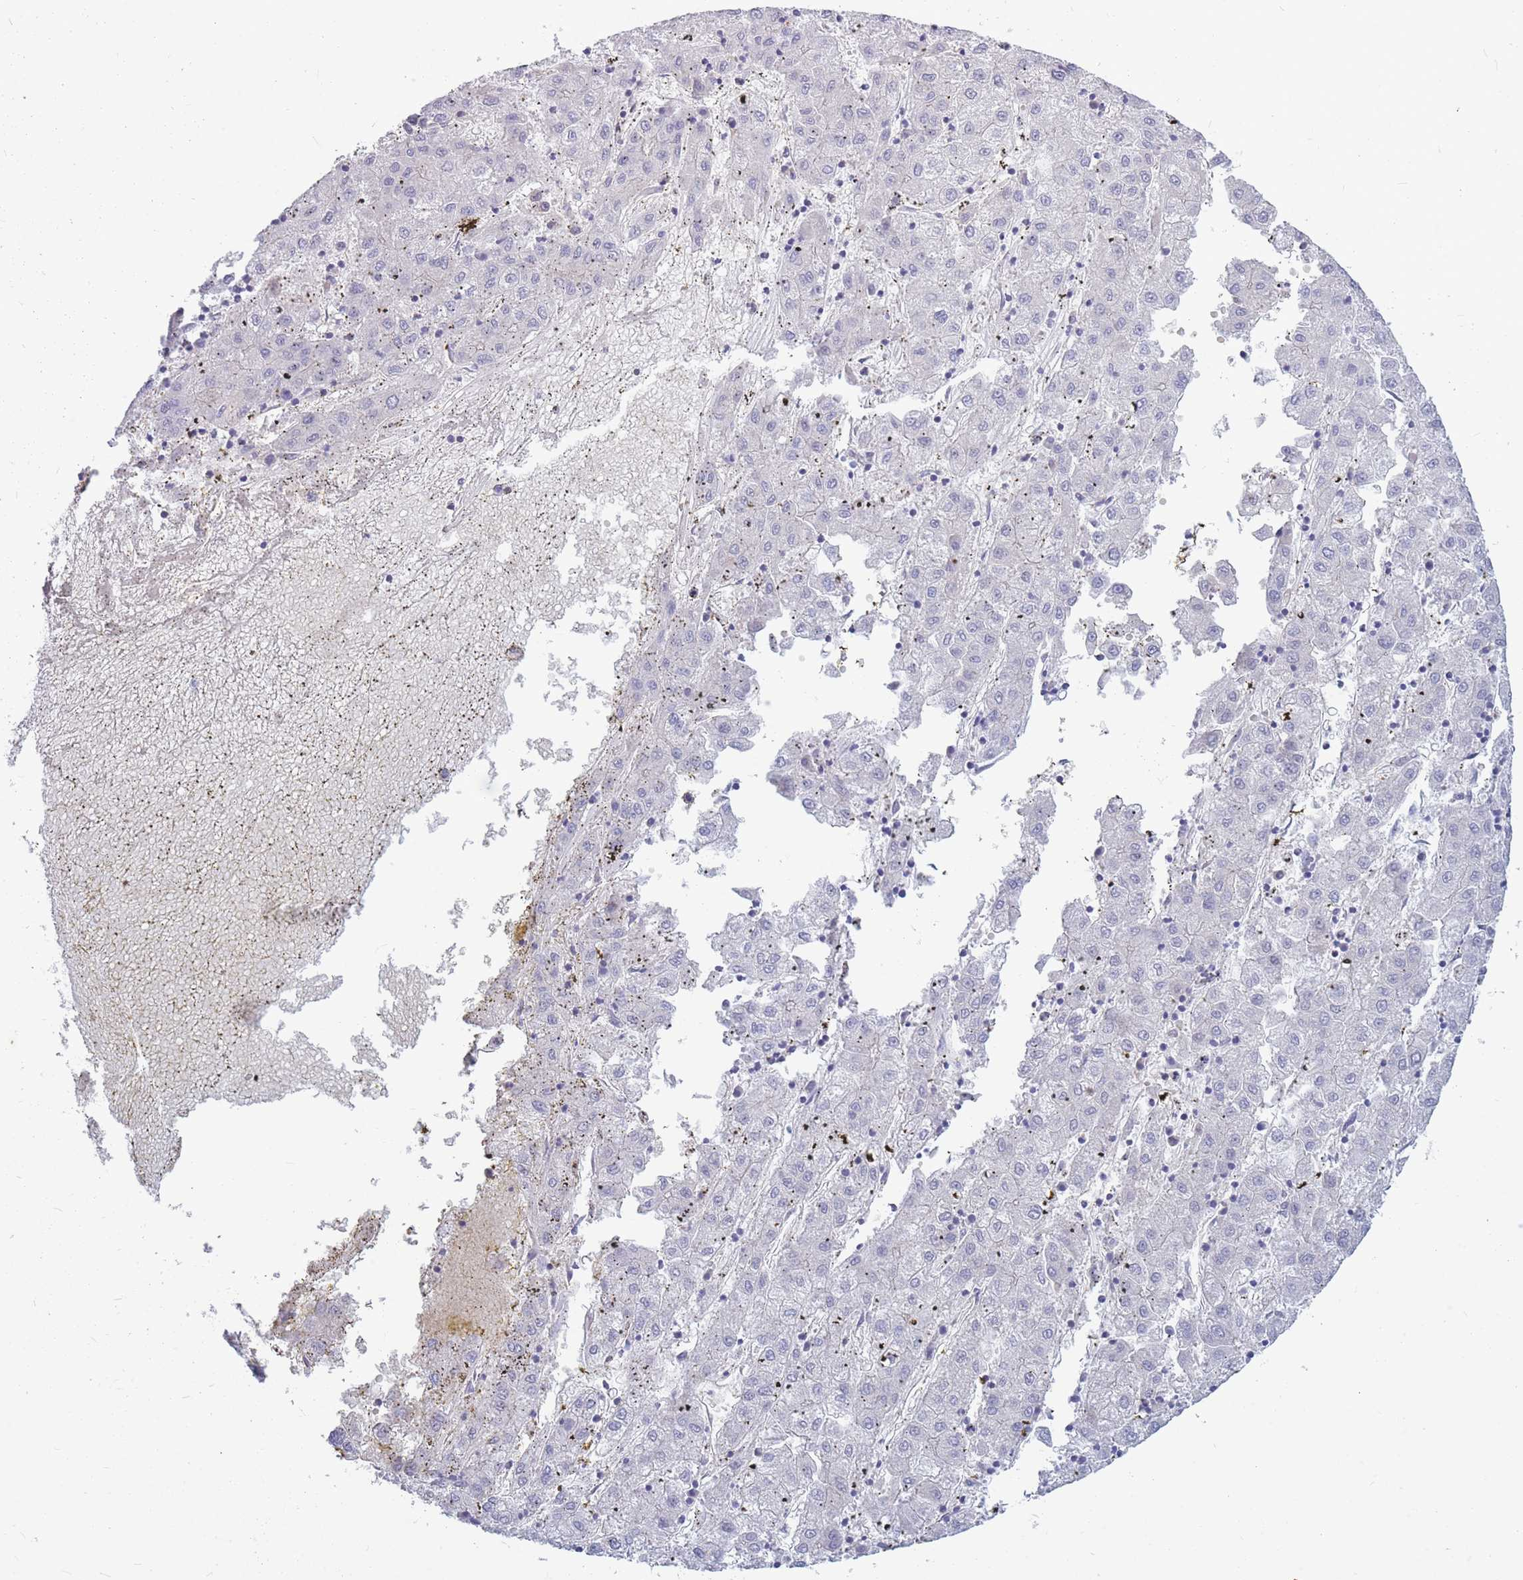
{"staining": {"intensity": "negative", "quantity": "none", "location": "none"}, "tissue": "liver cancer", "cell_type": "Tumor cells", "image_type": "cancer", "snomed": [{"axis": "morphology", "description": "Carcinoma, Hepatocellular, NOS"}, {"axis": "topography", "description": "Liver"}], "caption": "An image of liver cancer stained for a protein shows no brown staining in tumor cells.", "gene": "GGA1", "patient": {"sex": "male", "age": 72}}